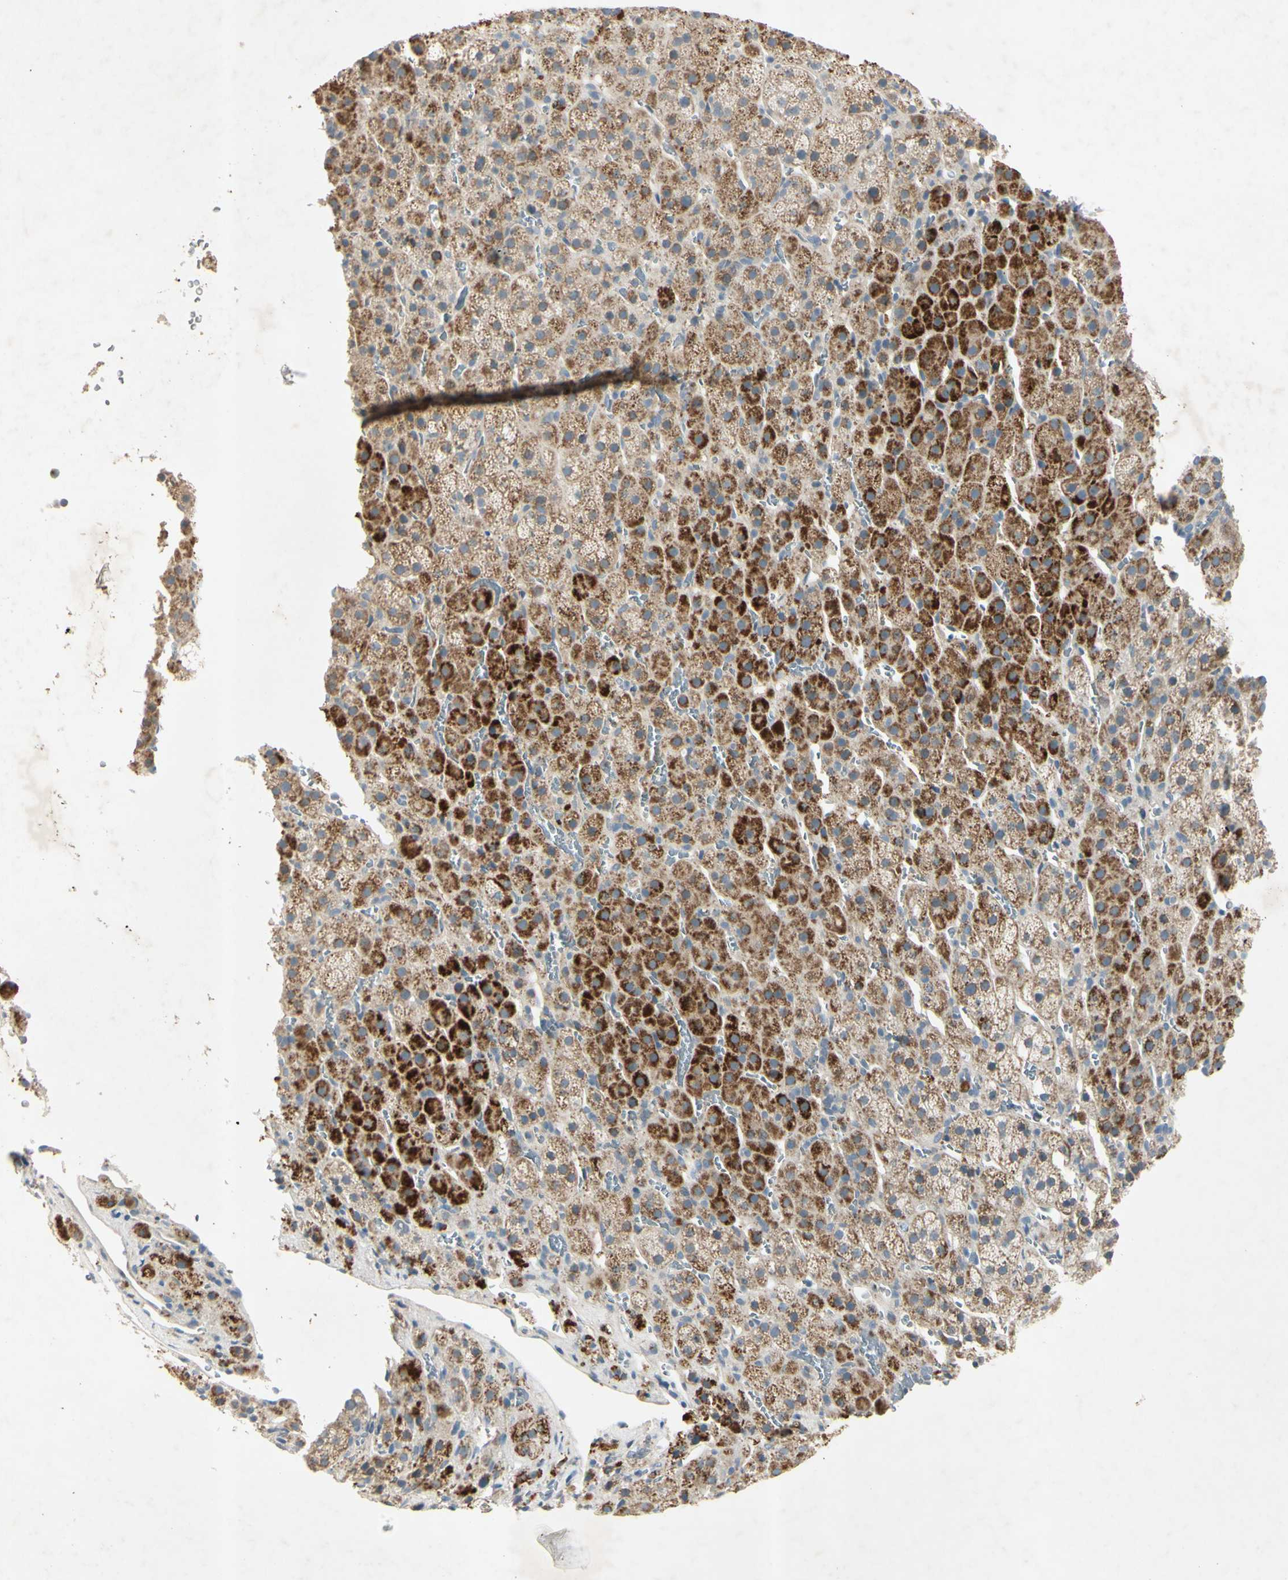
{"staining": {"intensity": "strong", "quantity": "25%-75%", "location": "cytoplasmic/membranous"}, "tissue": "adrenal gland", "cell_type": "Glandular cells", "image_type": "normal", "snomed": [{"axis": "morphology", "description": "Normal tissue, NOS"}, {"axis": "topography", "description": "Adrenal gland"}], "caption": "Protein staining of normal adrenal gland shows strong cytoplasmic/membranous expression in approximately 25%-75% of glandular cells. The staining was performed using DAB (3,3'-diaminobenzidine), with brown indicating positive protein expression. Nuclei are stained blue with hematoxylin.", "gene": "AATK", "patient": {"sex": "female", "age": 57}}